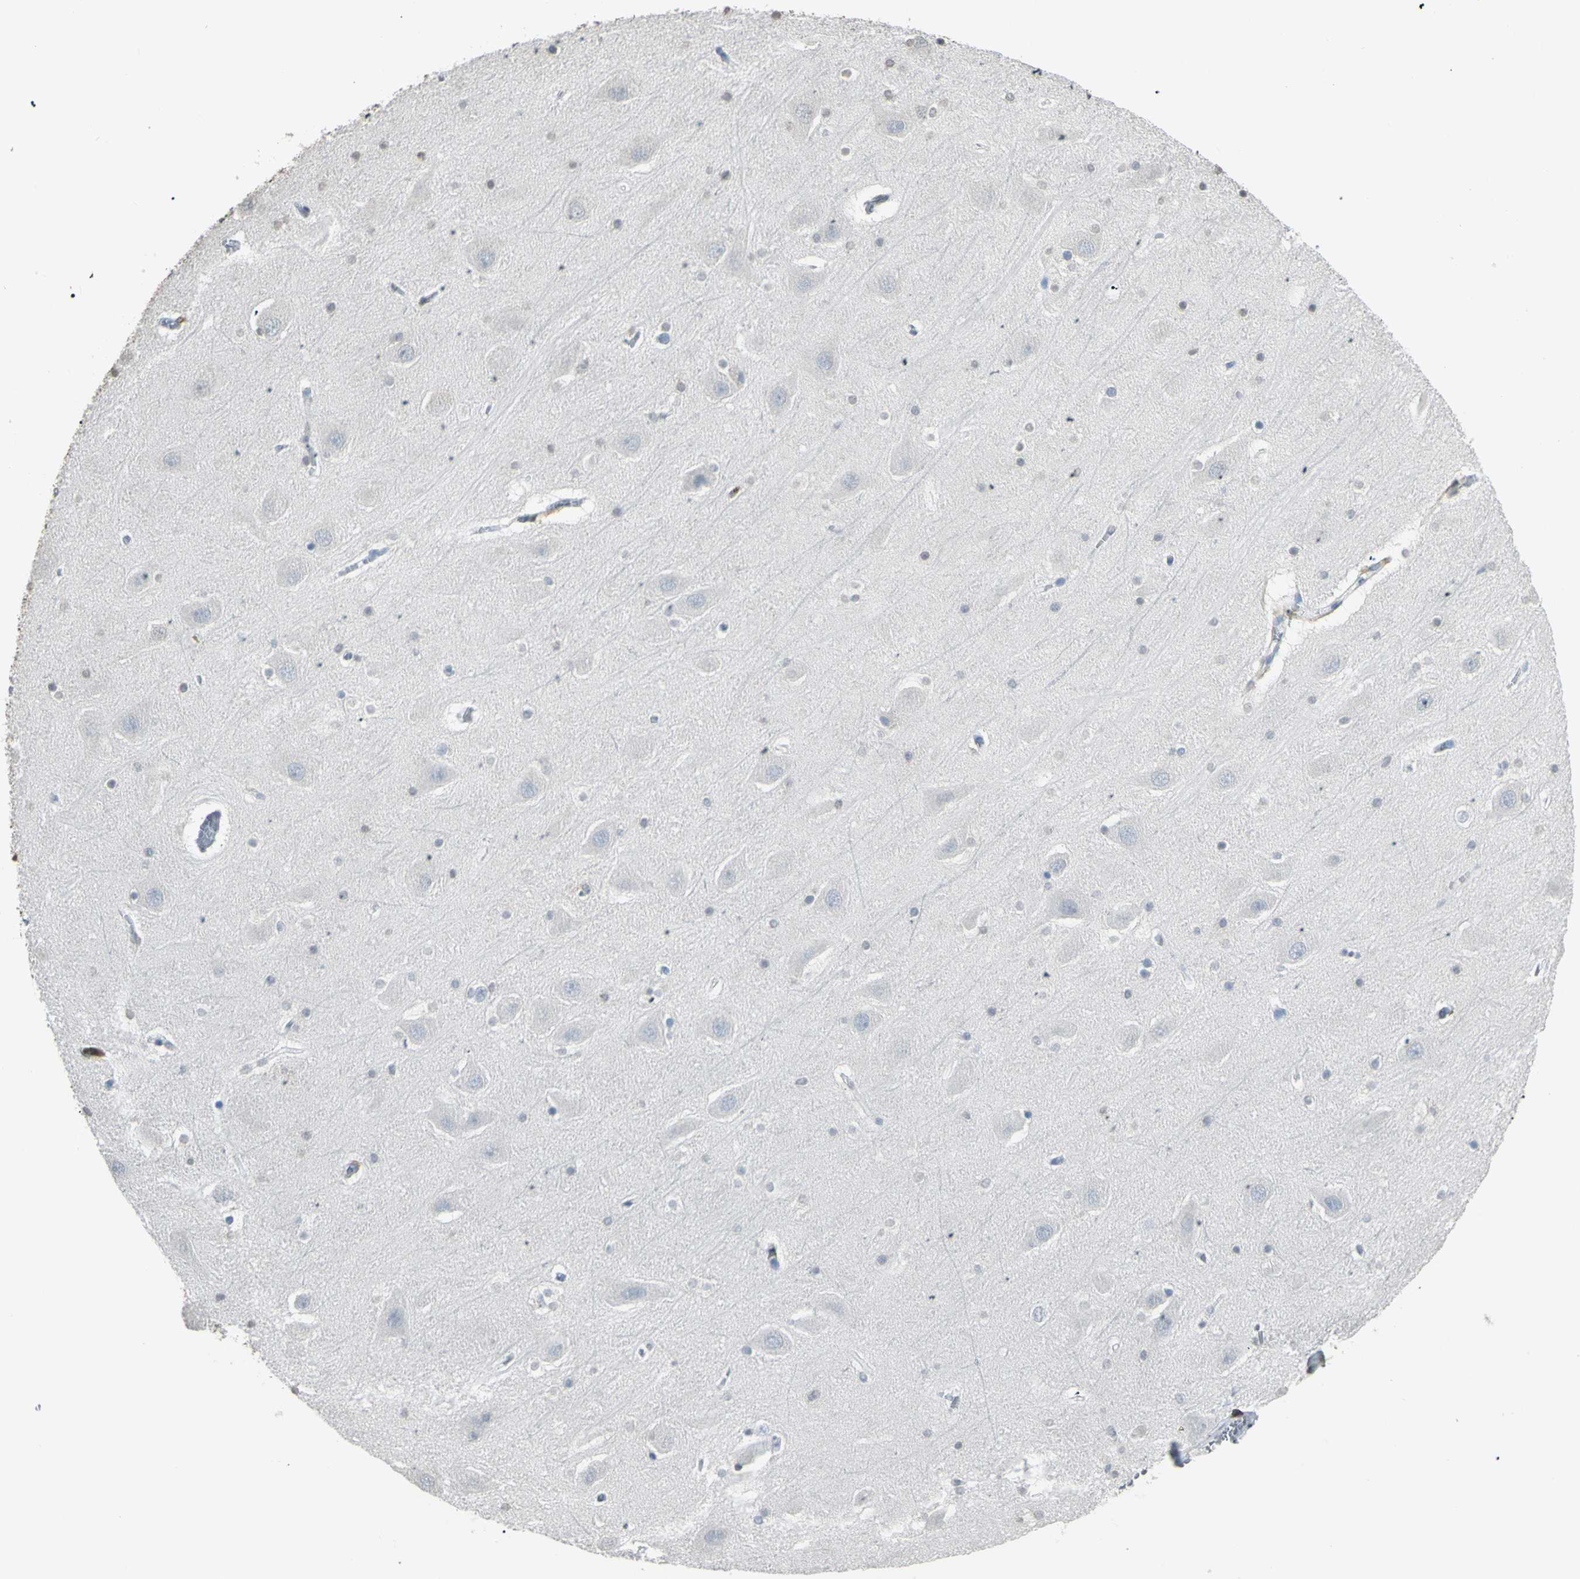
{"staining": {"intensity": "negative", "quantity": "none", "location": "none"}, "tissue": "hippocampus", "cell_type": "Glial cells", "image_type": "normal", "snomed": [{"axis": "morphology", "description": "Normal tissue, NOS"}, {"axis": "topography", "description": "Hippocampus"}], "caption": "IHC micrograph of benign hippocampus stained for a protein (brown), which shows no staining in glial cells.", "gene": "PSTPIP1", "patient": {"sex": "male", "age": 45}}